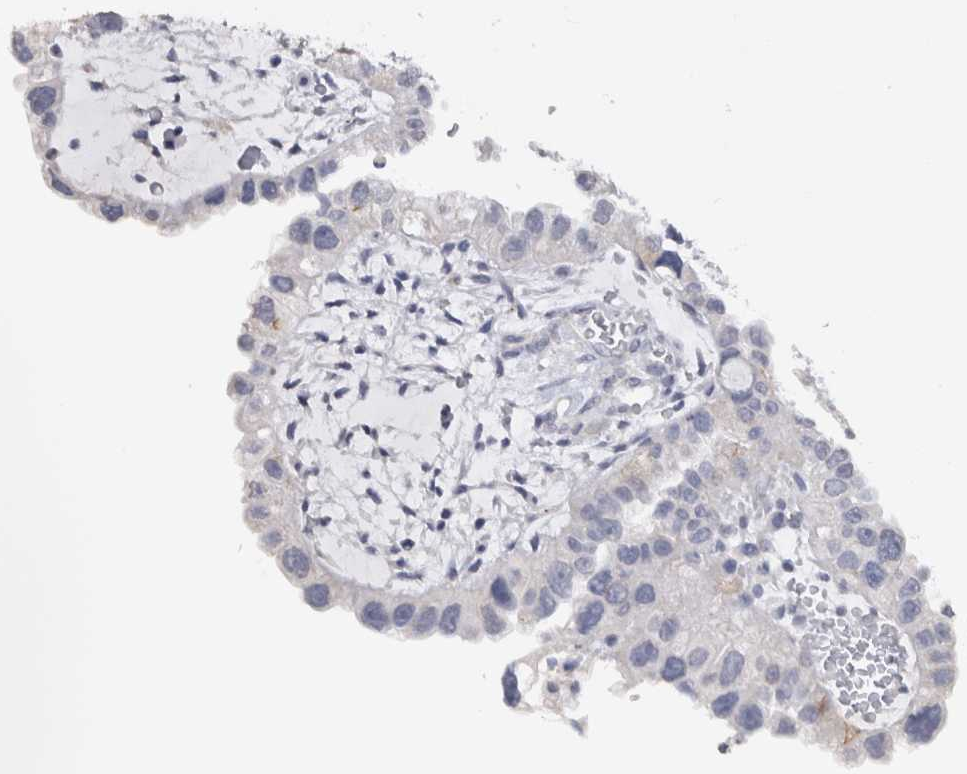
{"staining": {"intensity": "weak", "quantity": "<25%", "location": "cytoplasmic/membranous"}, "tissue": "endometrial cancer", "cell_type": "Tumor cells", "image_type": "cancer", "snomed": [{"axis": "morphology", "description": "Adenocarcinoma, NOS"}, {"axis": "topography", "description": "Endometrium"}], "caption": "Tumor cells show no significant positivity in endometrial cancer (adenocarcinoma).", "gene": "CDH6", "patient": {"sex": "female", "age": 85}}